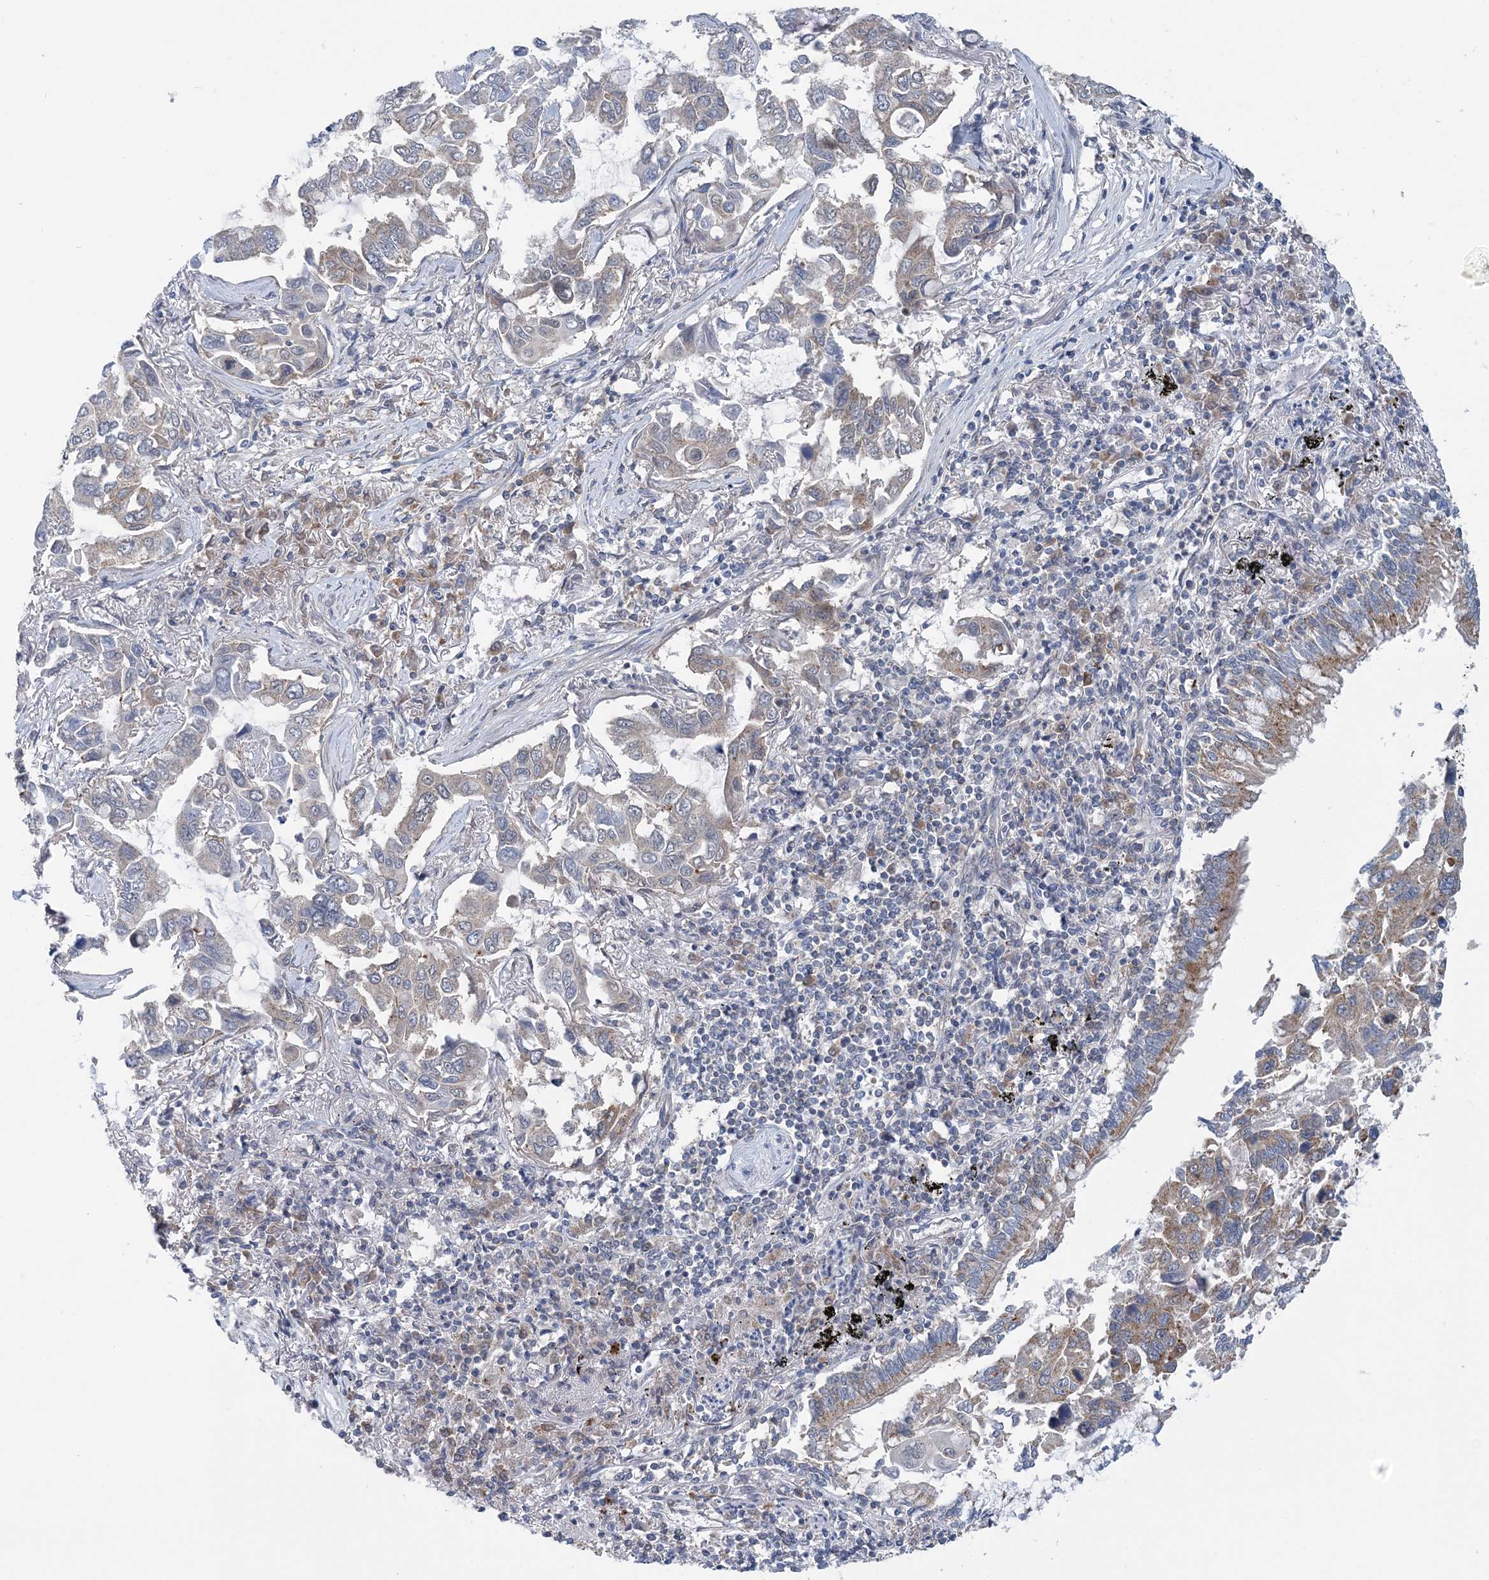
{"staining": {"intensity": "weak", "quantity": "<25%", "location": "cytoplasmic/membranous"}, "tissue": "lung cancer", "cell_type": "Tumor cells", "image_type": "cancer", "snomed": [{"axis": "morphology", "description": "Adenocarcinoma, NOS"}, {"axis": "topography", "description": "Lung"}], "caption": "Immunohistochemistry photomicrograph of neoplastic tissue: human adenocarcinoma (lung) stained with DAB reveals no significant protein expression in tumor cells. The staining is performed using DAB brown chromogen with nuclei counter-stained in using hematoxylin.", "gene": "COPE", "patient": {"sex": "male", "age": 64}}